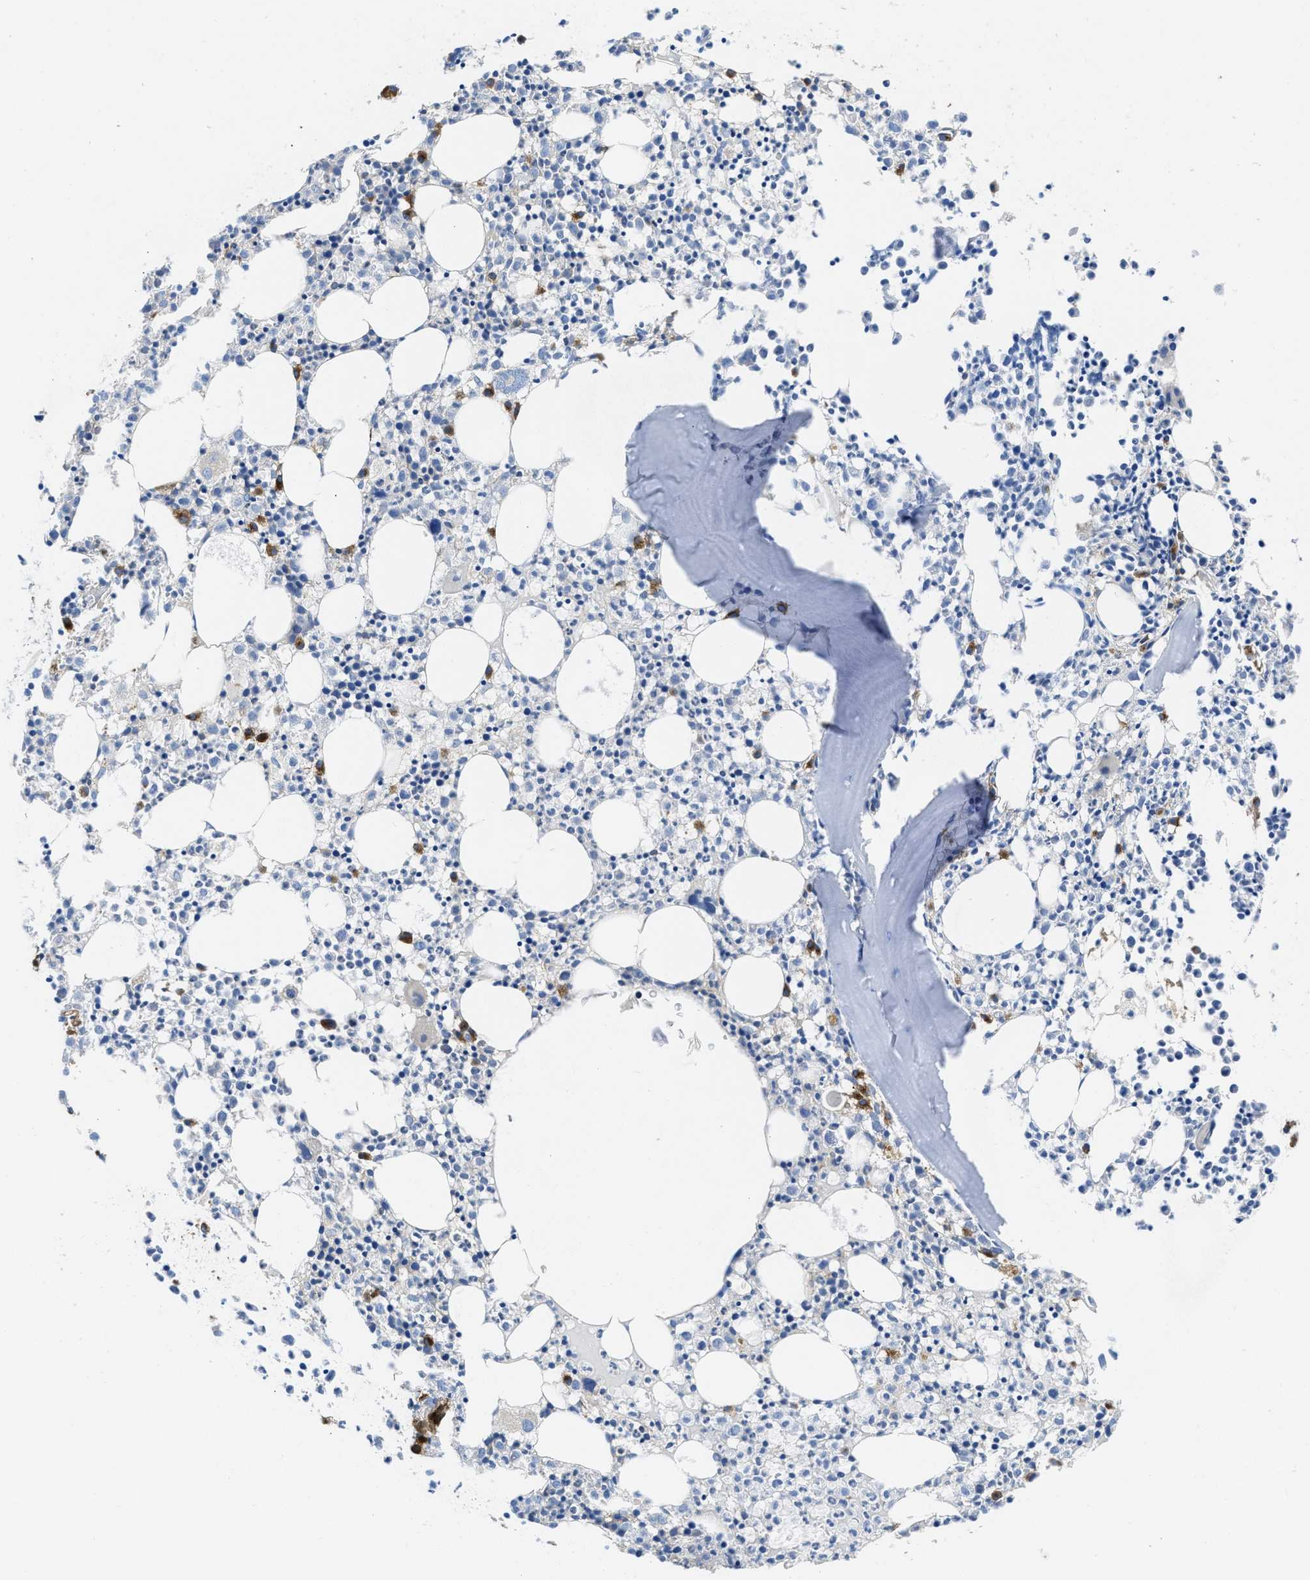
{"staining": {"intensity": "strong", "quantity": "<25%", "location": "cytoplasmic/membranous"}, "tissue": "bone marrow", "cell_type": "Hematopoietic cells", "image_type": "normal", "snomed": [{"axis": "morphology", "description": "Normal tissue, NOS"}, {"axis": "morphology", "description": "Inflammation, NOS"}, {"axis": "topography", "description": "Bone marrow"}], "caption": "Immunohistochemistry micrograph of normal bone marrow: bone marrow stained using immunohistochemistry displays medium levels of strong protein expression localized specifically in the cytoplasmic/membranous of hematopoietic cells, appearing as a cytoplasmic/membranous brown color.", "gene": "CHKB", "patient": {"sex": "male", "age": 25}}